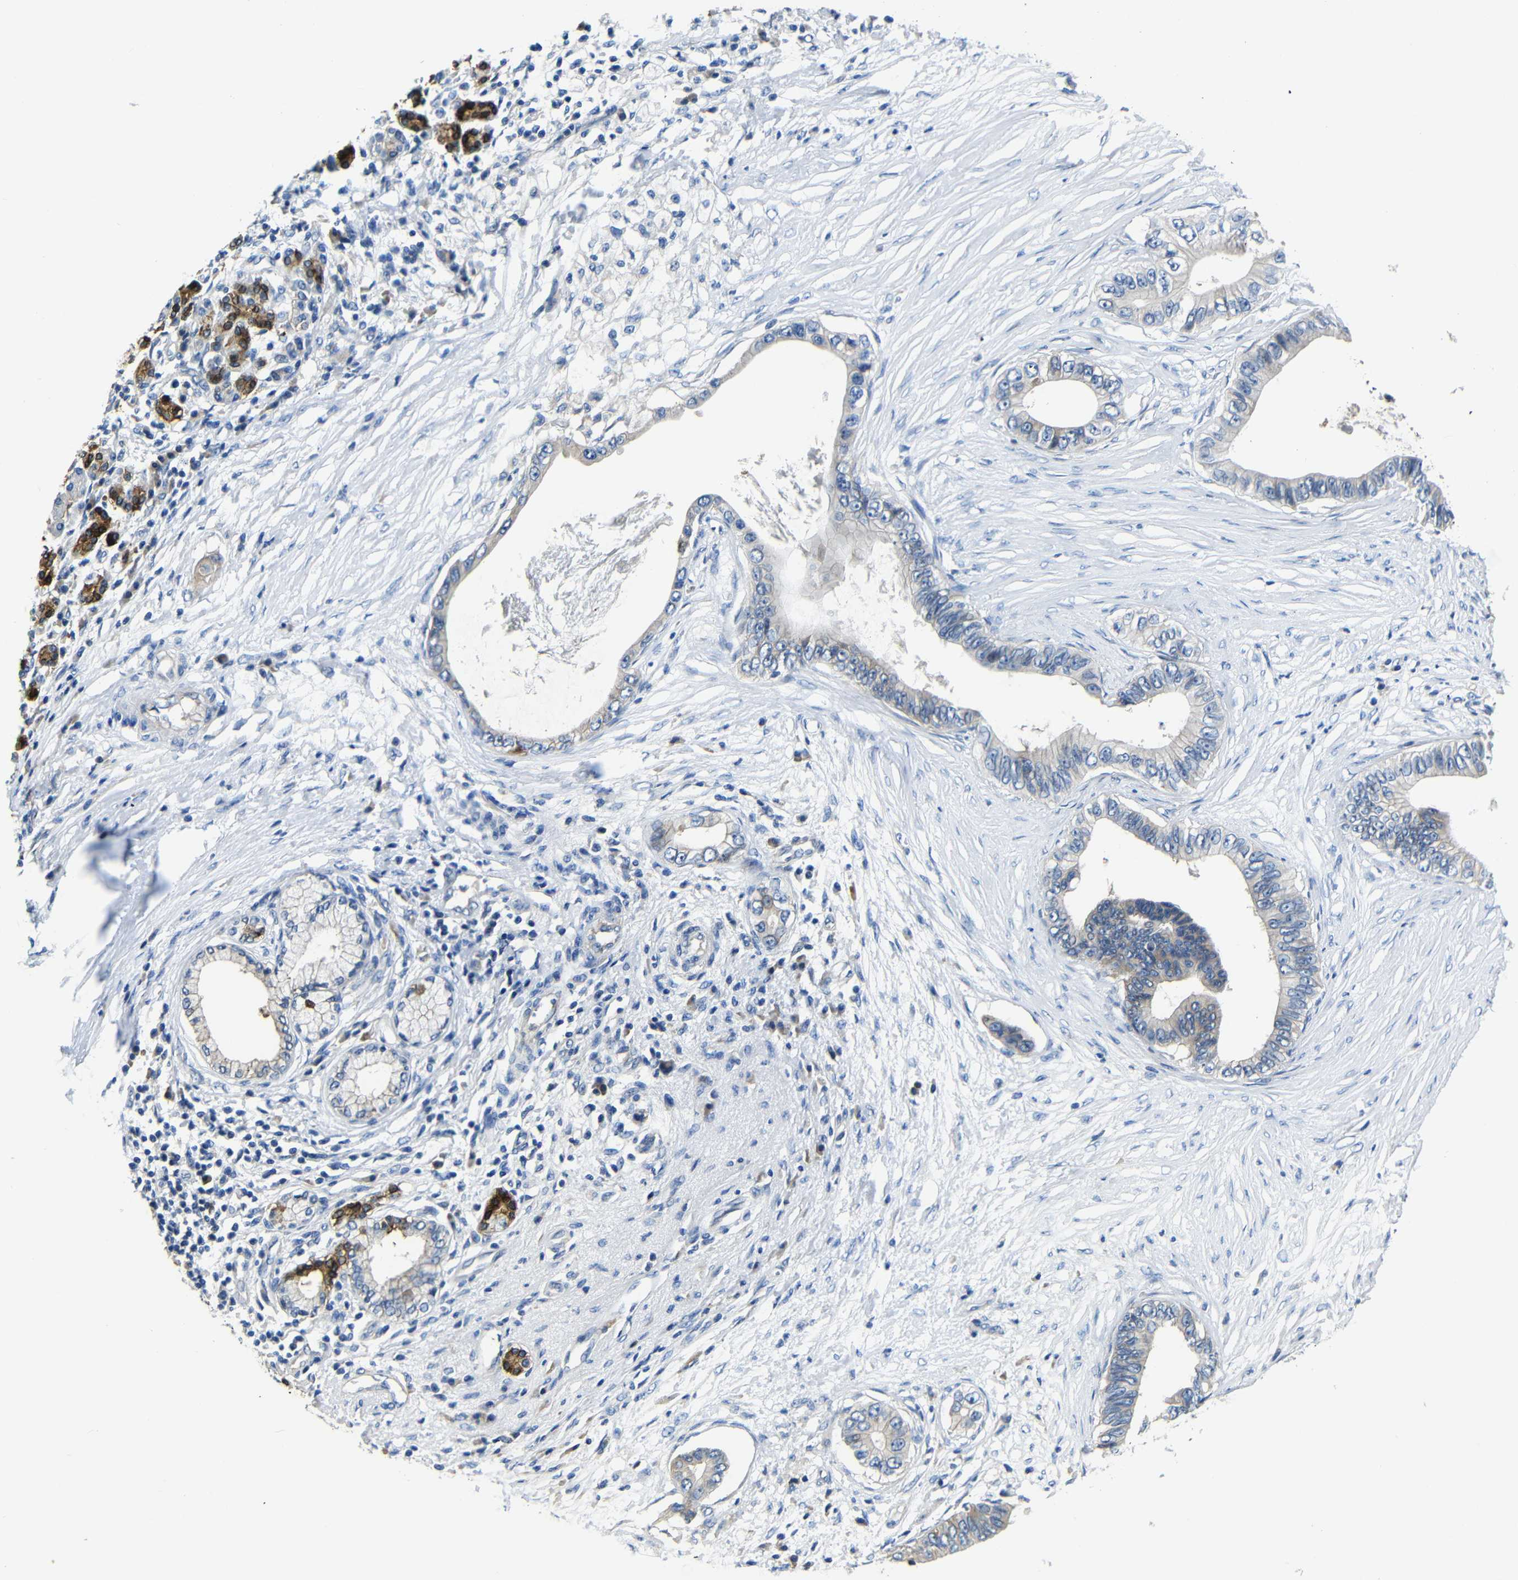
{"staining": {"intensity": "weak", "quantity": "<25%", "location": "cytoplasmic/membranous"}, "tissue": "pancreatic cancer", "cell_type": "Tumor cells", "image_type": "cancer", "snomed": [{"axis": "morphology", "description": "Adenocarcinoma, NOS"}, {"axis": "topography", "description": "Pancreas"}], "caption": "Micrograph shows no protein staining in tumor cells of pancreatic adenocarcinoma tissue. Brightfield microscopy of IHC stained with DAB (3,3'-diaminobenzidine) (brown) and hematoxylin (blue), captured at high magnification.", "gene": "AFDN", "patient": {"sex": "male", "age": 77}}